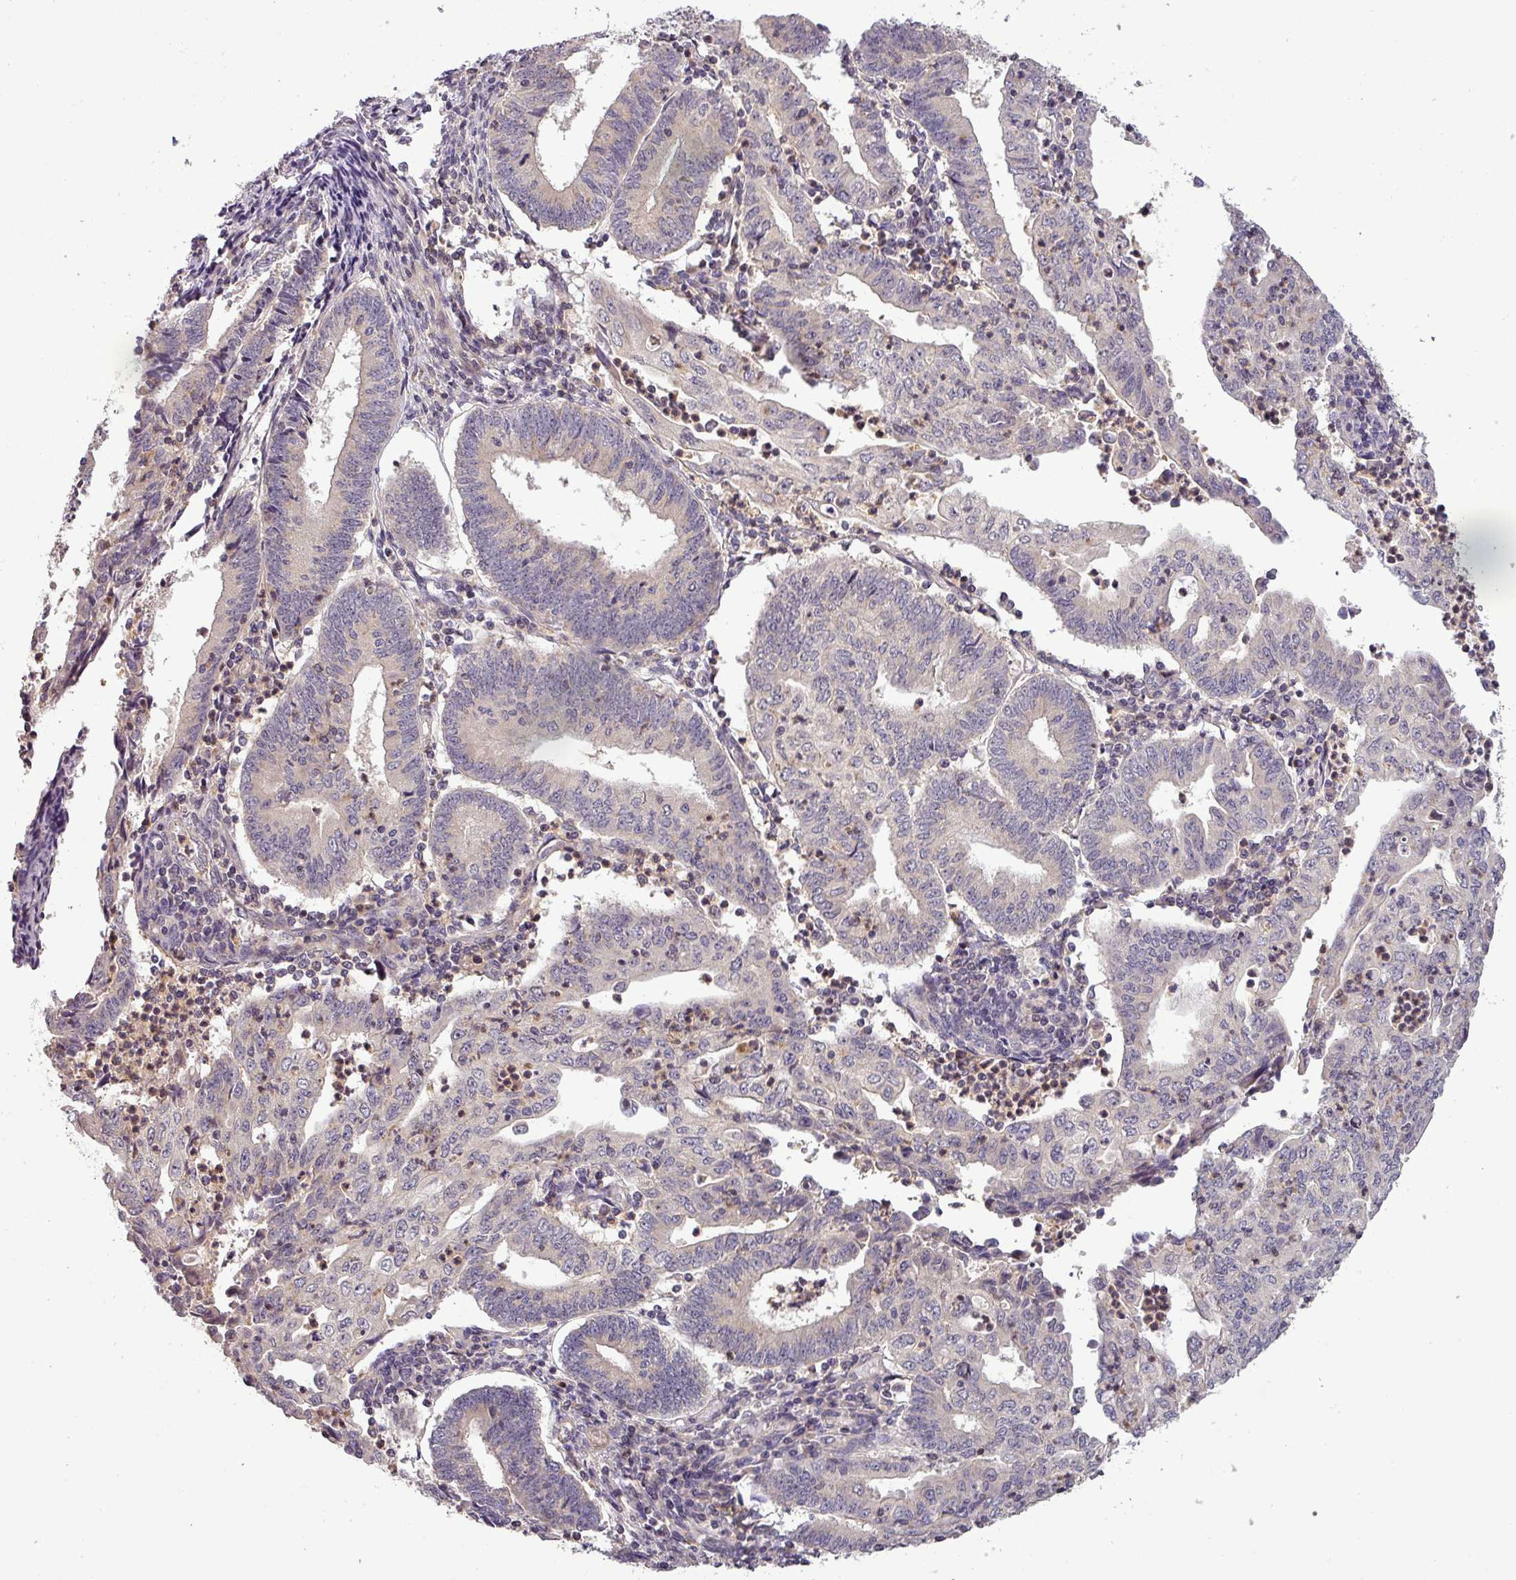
{"staining": {"intensity": "negative", "quantity": "none", "location": "none"}, "tissue": "endometrial cancer", "cell_type": "Tumor cells", "image_type": "cancer", "snomed": [{"axis": "morphology", "description": "Adenocarcinoma, NOS"}, {"axis": "topography", "description": "Endometrium"}], "caption": "Human adenocarcinoma (endometrial) stained for a protein using IHC reveals no expression in tumor cells.", "gene": "NIN", "patient": {"sex": "female", "age": 60}}